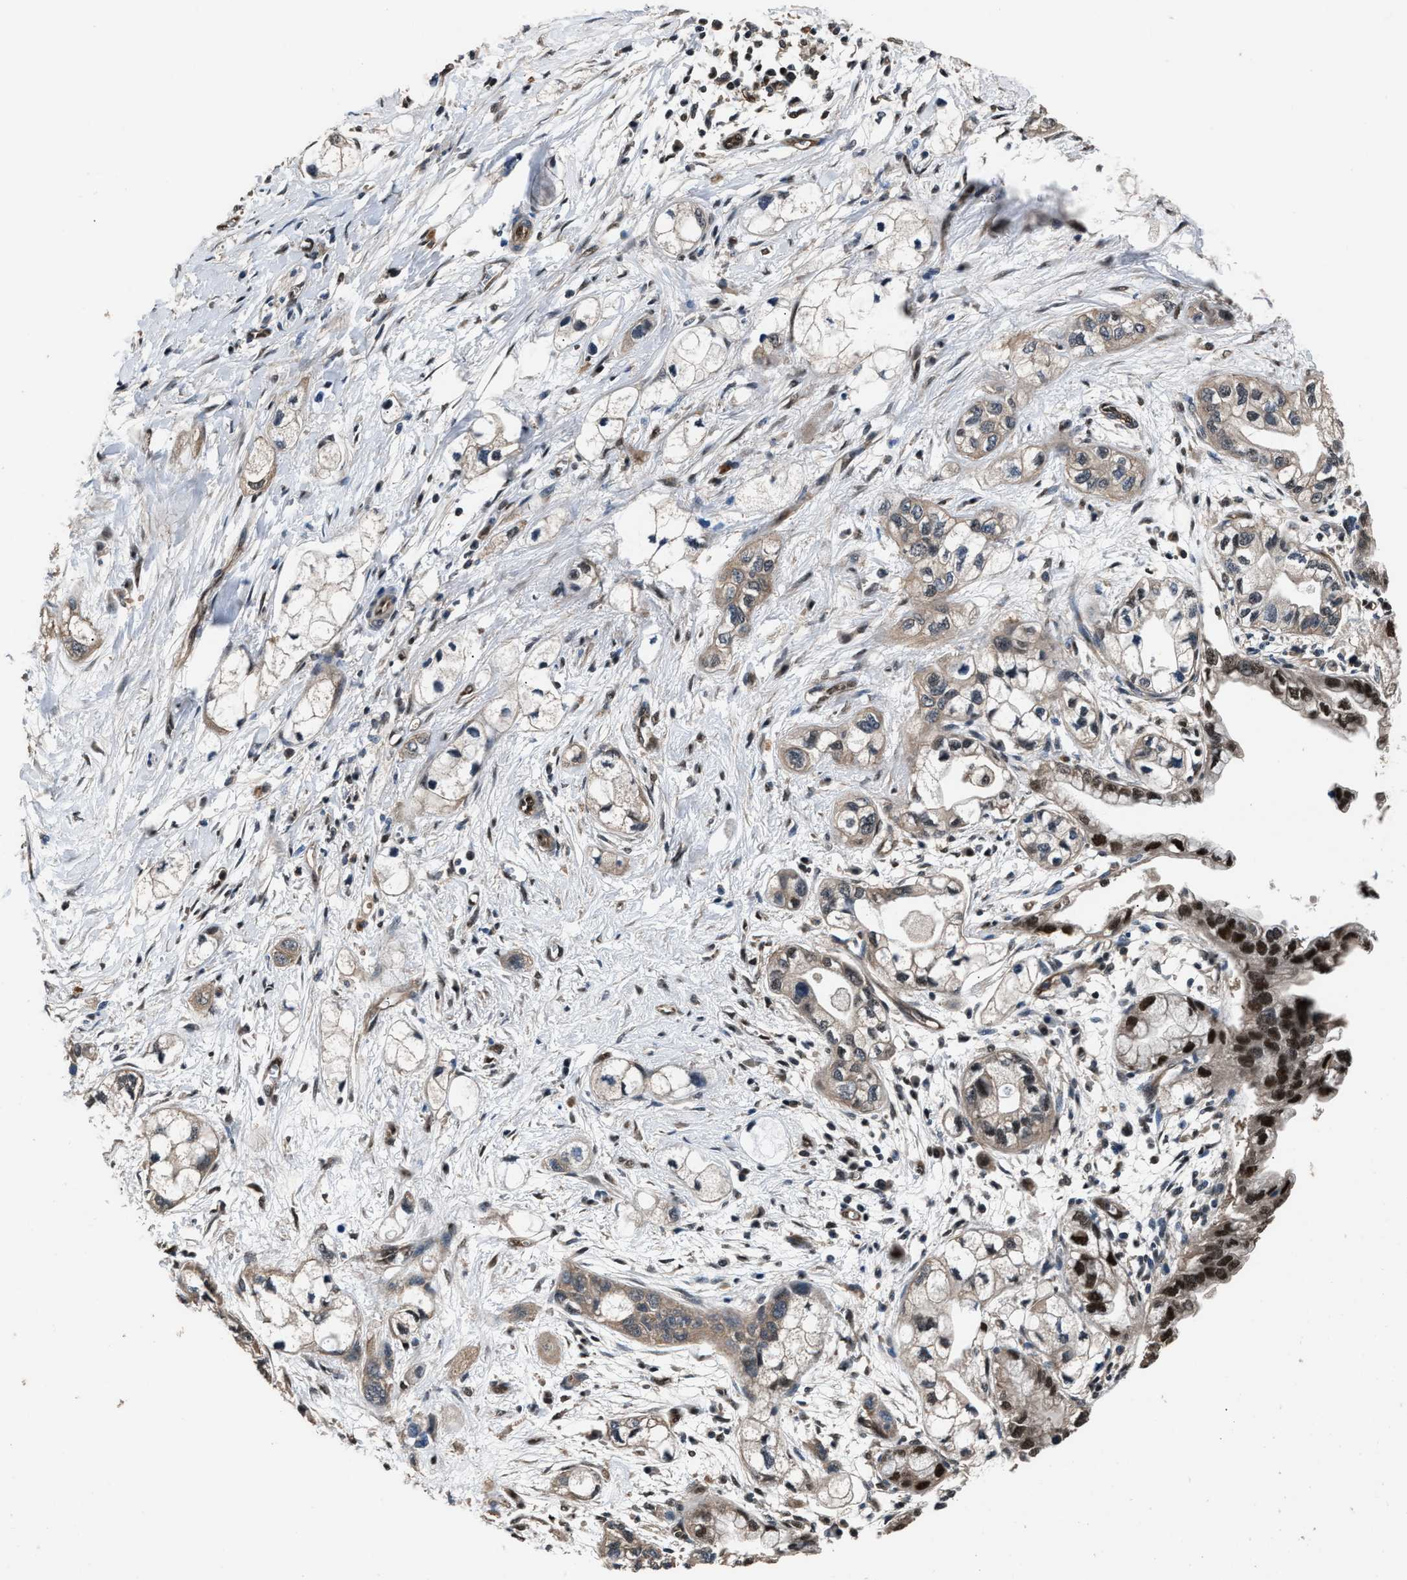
{"staining": {"intensity": "strong", "quantity": "<25%", "location": "cytoplasmic/membranous,nuclear"}, "tissue": "pancreatic cancer", "cell_type": "Tumor cells", "image_type": "cancer", "snomed": [{"axis": "morphology", "description": "Adenocarcinoma, NOS"}, {"axis": "topography", "description": "Pancreas"}], "caption": "This photomicrograph reveals immunohistochemistry (IHC) staining of human pancreatic adenocarcinoma, with medium strong cytoplasmic/membranous and nuclear positivity in about <25% of tumor cells.", "gene": "DFFA", "patient": {"sex": "male", "age": 74}}